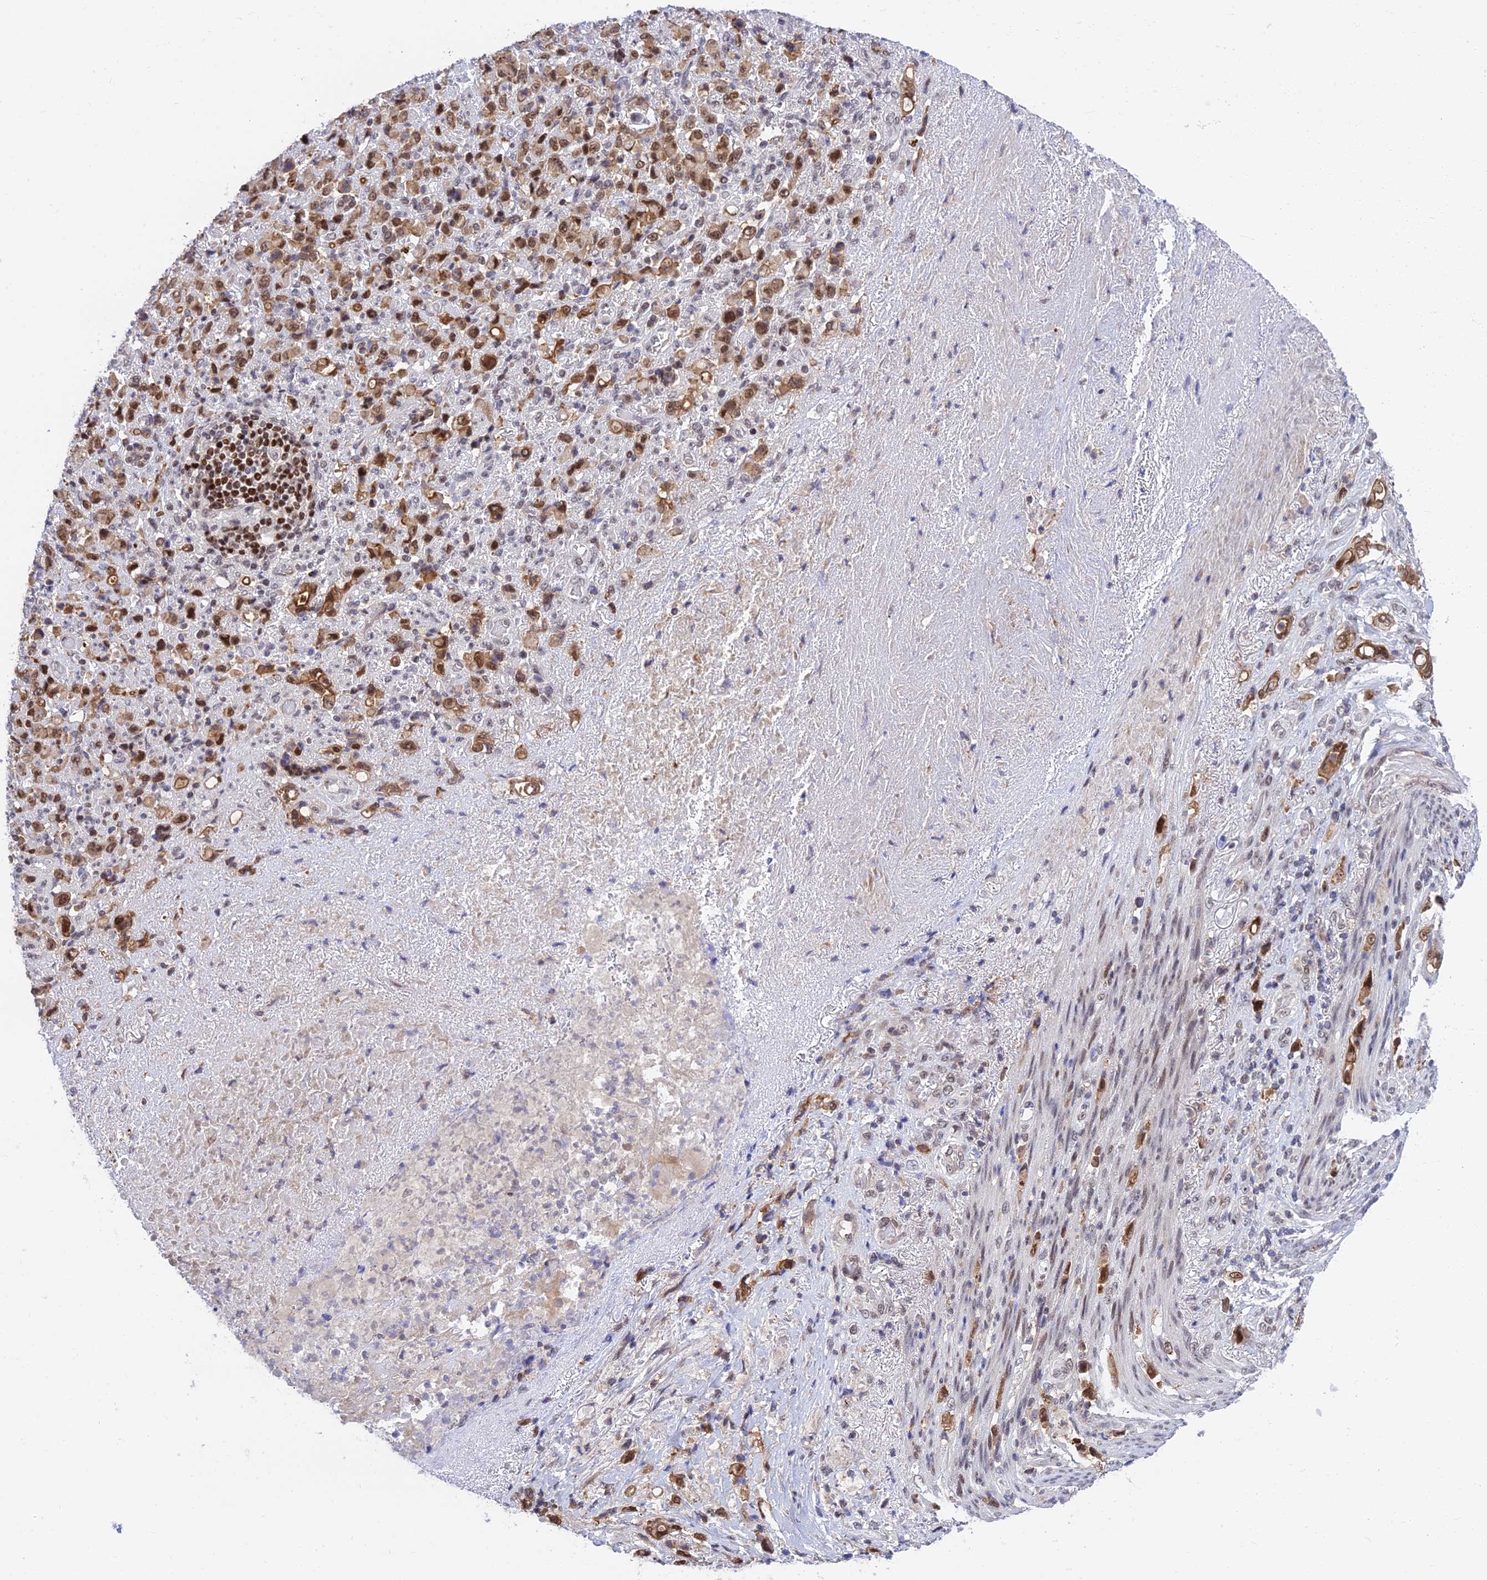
{"staining": {"intensity": "moderate", "quantity": ">75%", "location": "cytoplasmic/membranous,nuclear"}, "tissue": "stomach cancer", "cell_type": "Tumor cells", "image_type": "cancer", "snomed": [{"axis": "morphology", "description": "Normal tissue, NOS"}, {"axis": "morphology", "description": "Adenocarcinoma, NOS"}, {"axis": "topography", "description": "Stomach"}], "caption": "Immunohistochemical staining of adenocarcinoma (stomach) exhibits medium levels of moderate cytoplasmic/membranous and nuclear protein expression in about >75% of tumor cells.", "gene": "TCEA1", "patient": {"sex": "female", "age": 79}}